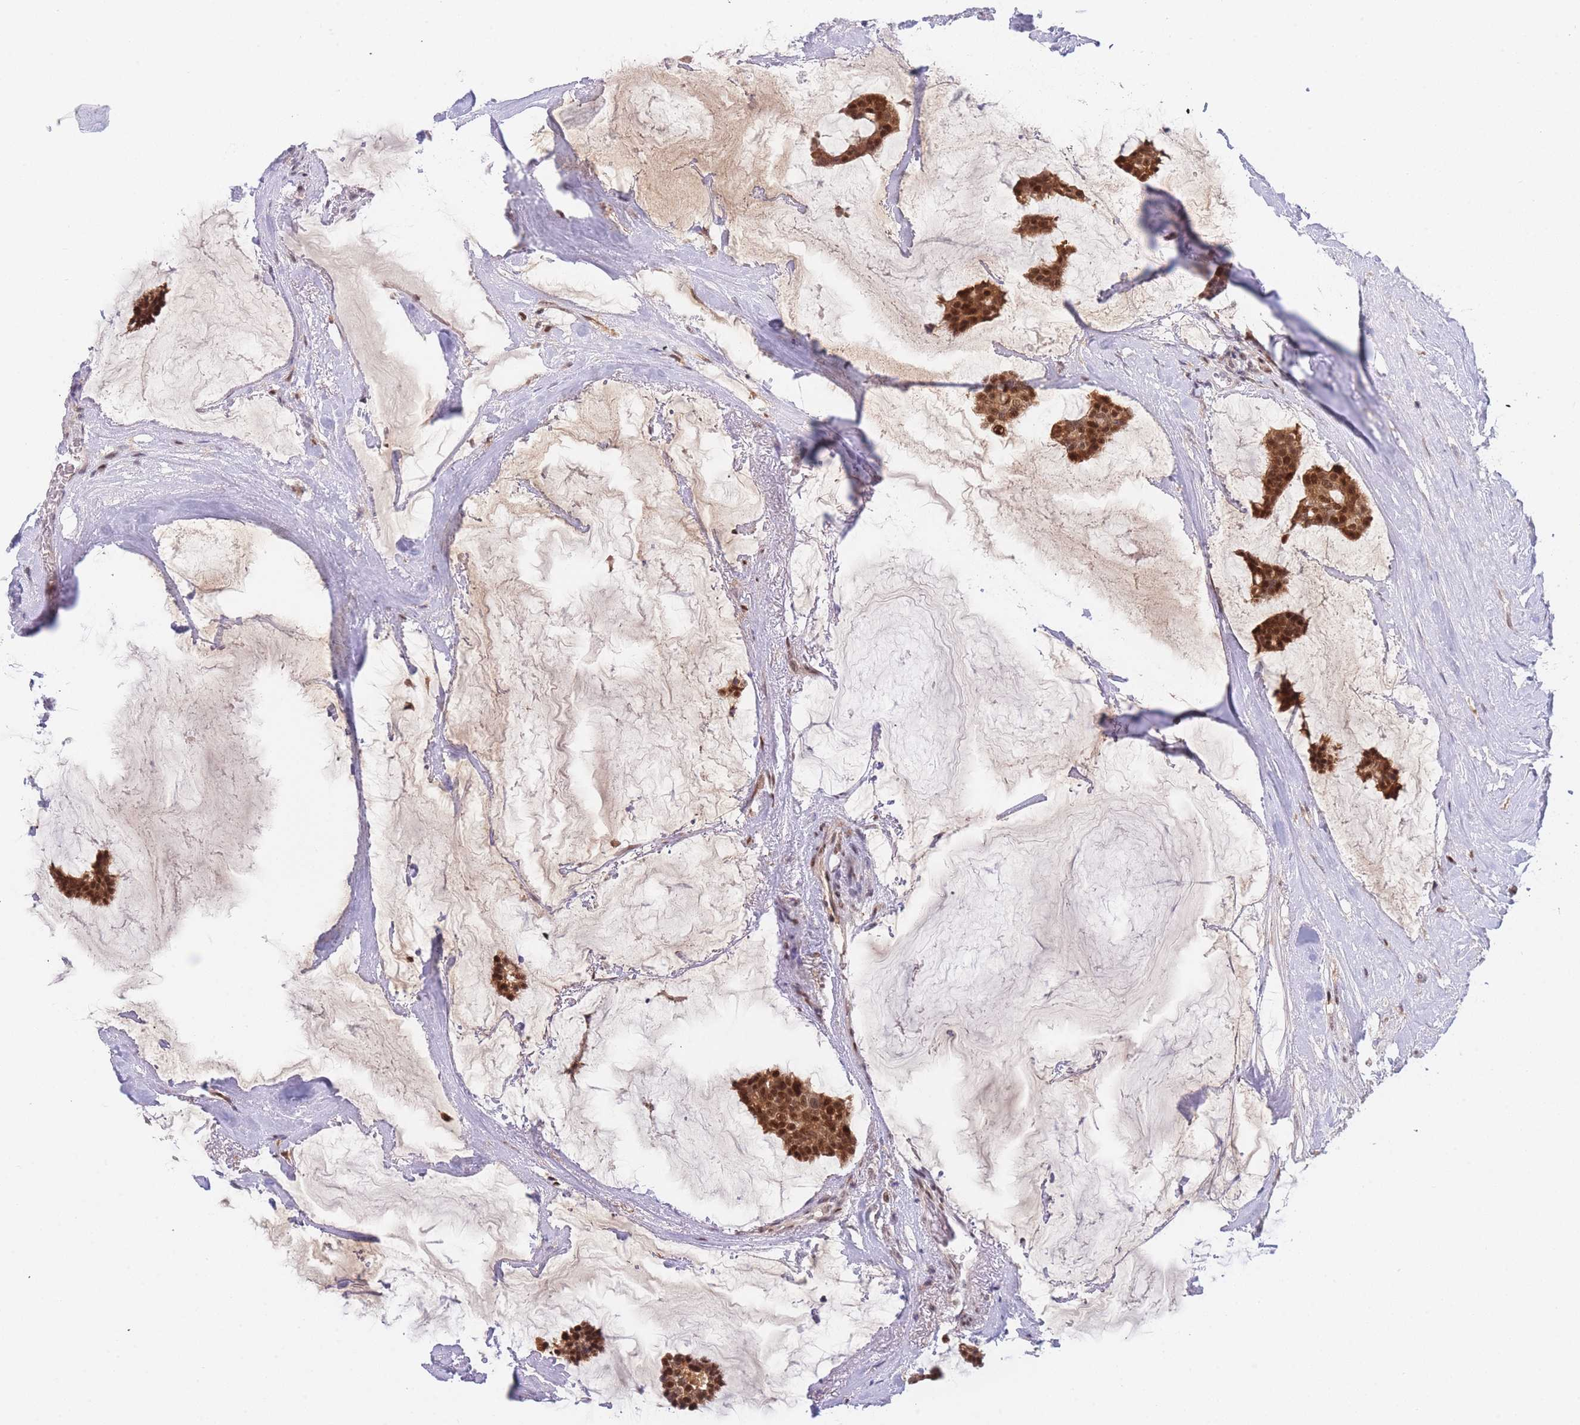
{"staining": {"intensity": "strong", "quantity": ">75%", "location": "cytoplasmic/membranous,nuclear"}, "tissue": "breast cancer", "cell_type": "Tumor cells", "image_type": "cancer", "snomed": [{"axis": "morphology", "description": "Duct carcinoma"}, {"axis": "topography", "description": "Breast"}], "caption": "Invasive ductal carcinoma (breast) stained with DAB immunohistochemistry (IHC) shows high levels of strong cytoplasmic/membranous and nuclear staining in about >75% of tumor cells. The protein is shown in brown color, while the nuclei are stained blue.", "gene": "DEAF1", "patient": {"sex": "female", "age": 93}}